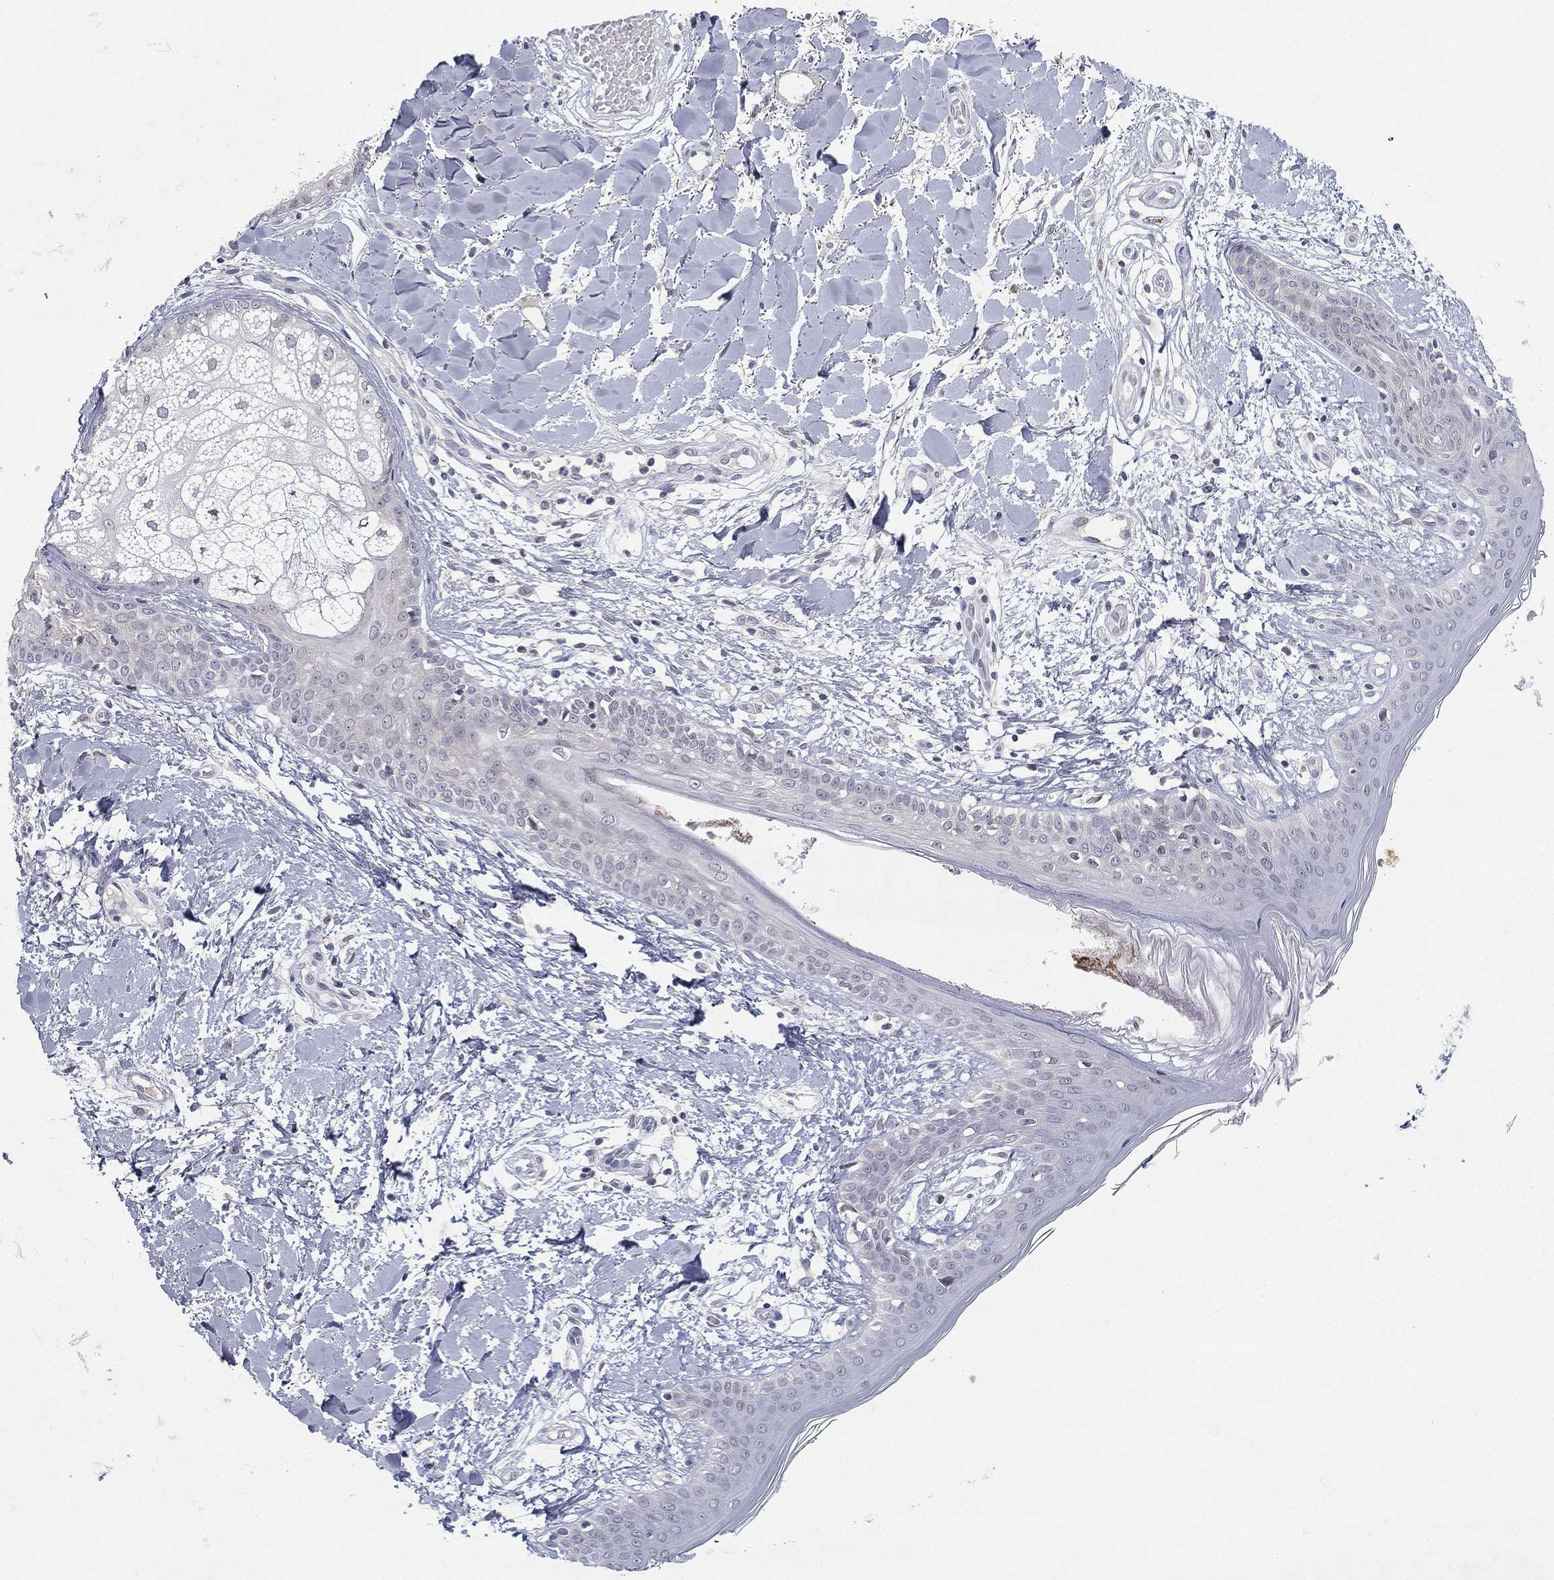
{"staining": {"intensity": "negative", "quantity": "none", "location": "none"}, "tissue": "skin", "cell_type": "Fibroblasts", "image_type": "normal", "snomed": [{"axis": "morphology", "description": "Normal tissue, NOS"}, {"axis": "morphology", "description": "Malignant melanoma, NOS"}, {"axis": "topography", "description": "Skin"}], "caption": "The image reveals no staining of fibroblasts in benign skin.", "gene": "MS4A8", "patient": {"sex": "female", "age": 34}}